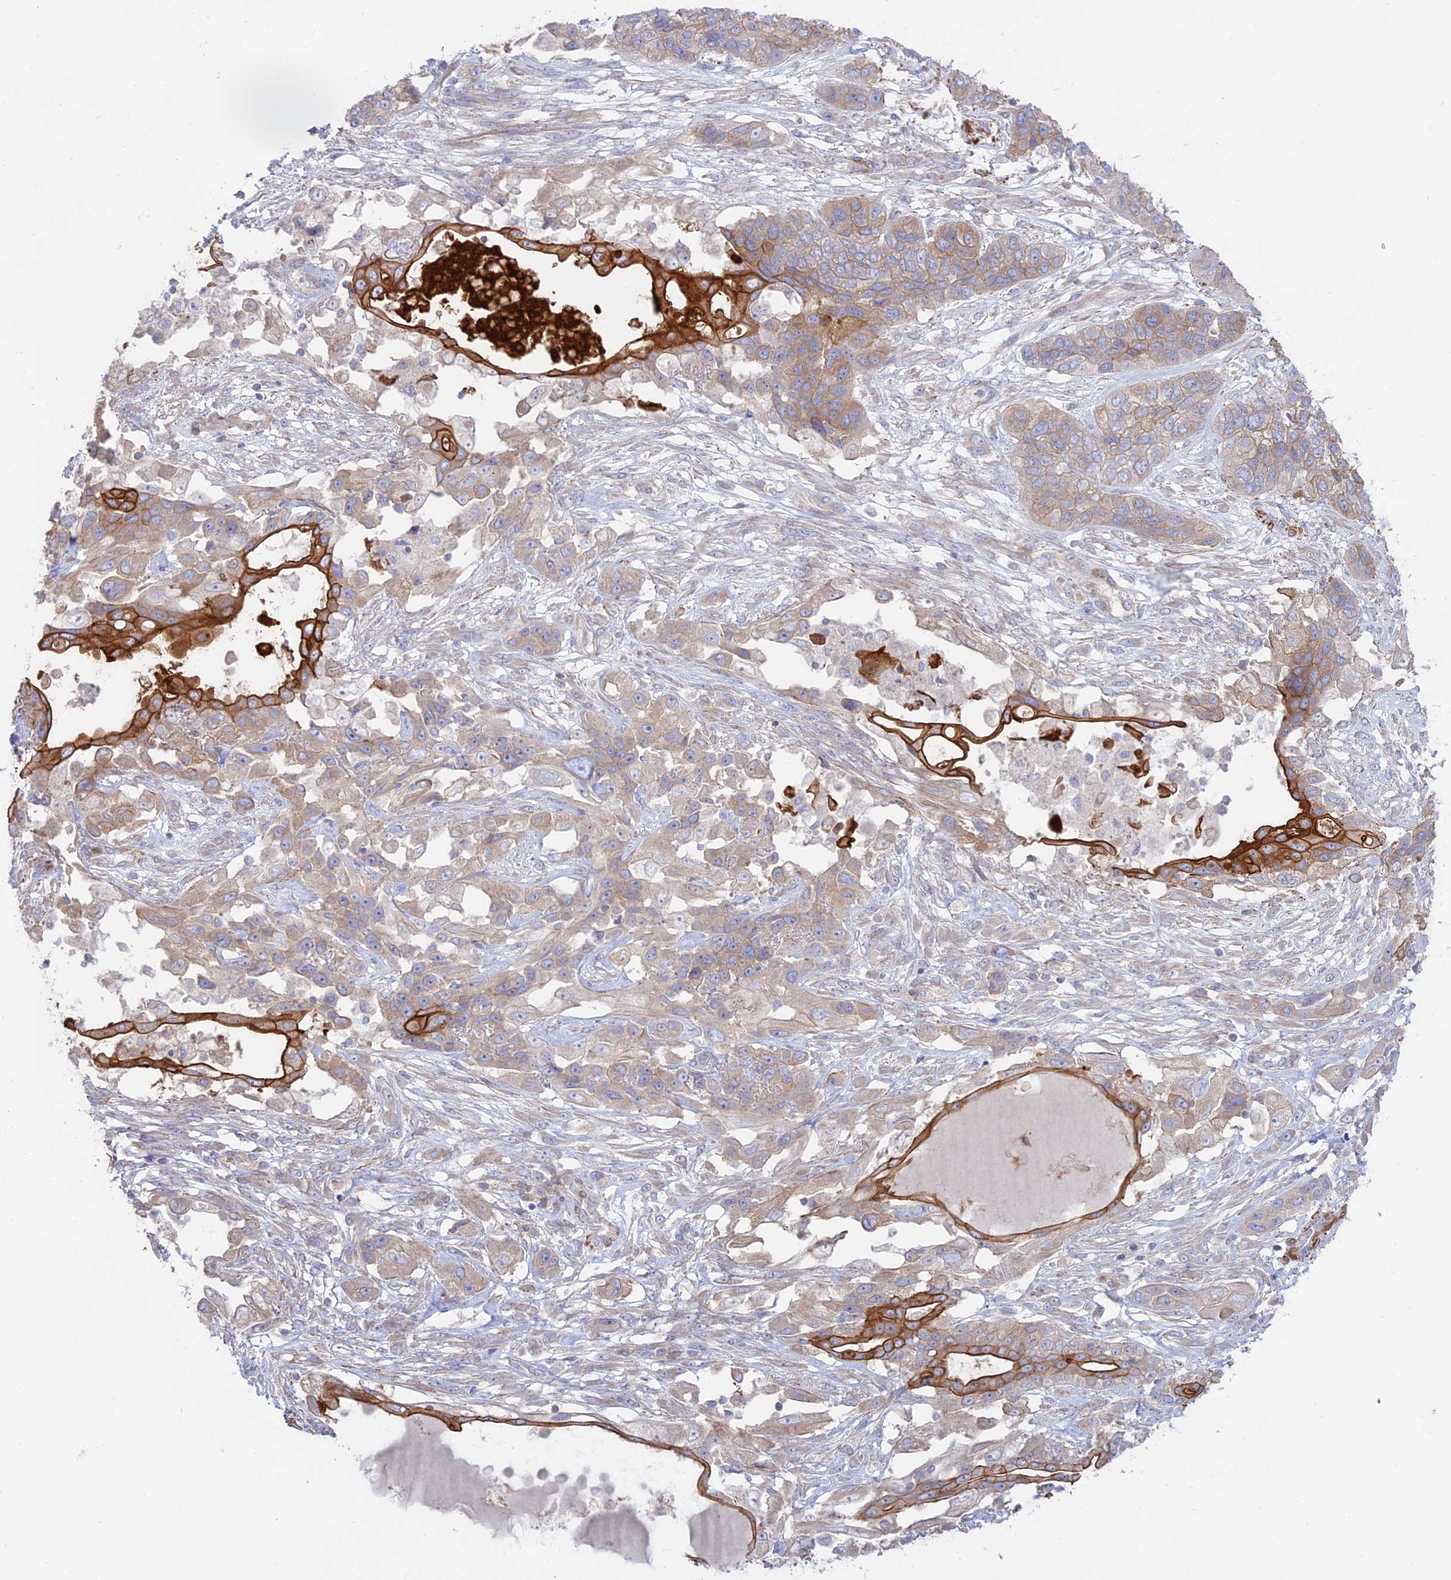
{"staining": {"intensity": "strong", "quantity": "<25%", "location": "cytoplasmic/membranous"}, "tissue": "lung cancer", "cell_type": "Tumor cells", "image_type": "cancer", "snomed": [{"axis": "morphology", "description": "Squamous cell carcinoma, NOS"}, {"axis": "topography", "description": "Lung"}], "caption": "The histopathology image demonstrates a brown stain indicating the presence of a protein in the cytoplasmic/membranous of tumor cells in squamous cell carcinoma (lung).", "gene": "MYO5B", "patient": {"sex": "female", "age": 70}}